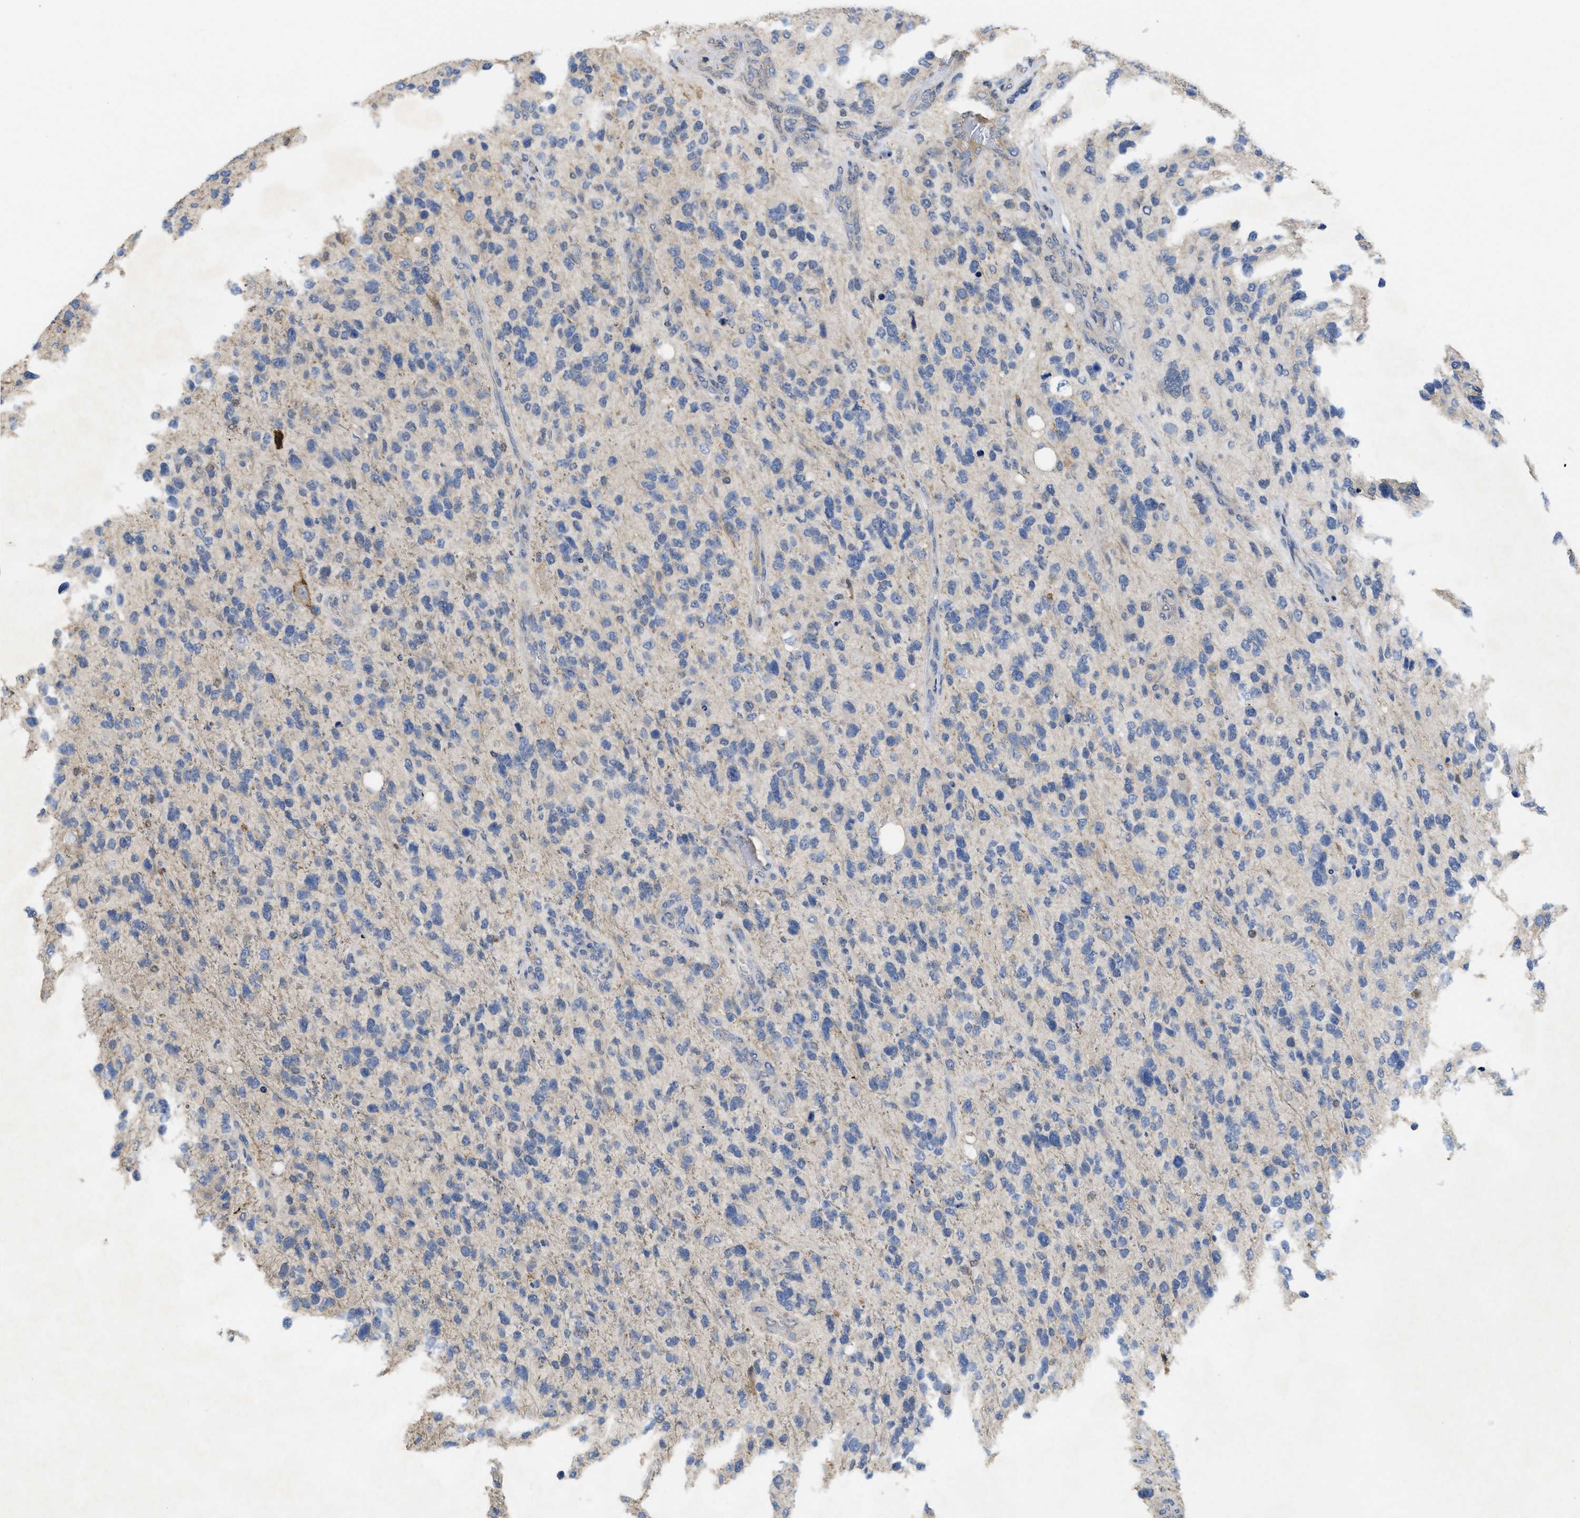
{"staining": {"intensity": "negative", "quantity": "none", "location": "none"}, "tissue": "glioma", "cell_type": "Tumor cells", "image_type": "cancer", "snomed": [{"axis": "morphology", "description": "Glioma, malignant, High grade"}, {"axis": "topography", "description": "Brain"}], "caption": "Immunohistochemistry micrograph of human malignant glioma (high-grade) stained for a protein (brown), which displays no staining in tumor cells. (DAB IHC, high magnification).", "gene": "CDPF1", "patient": {"sex": "female", "age": 58}}